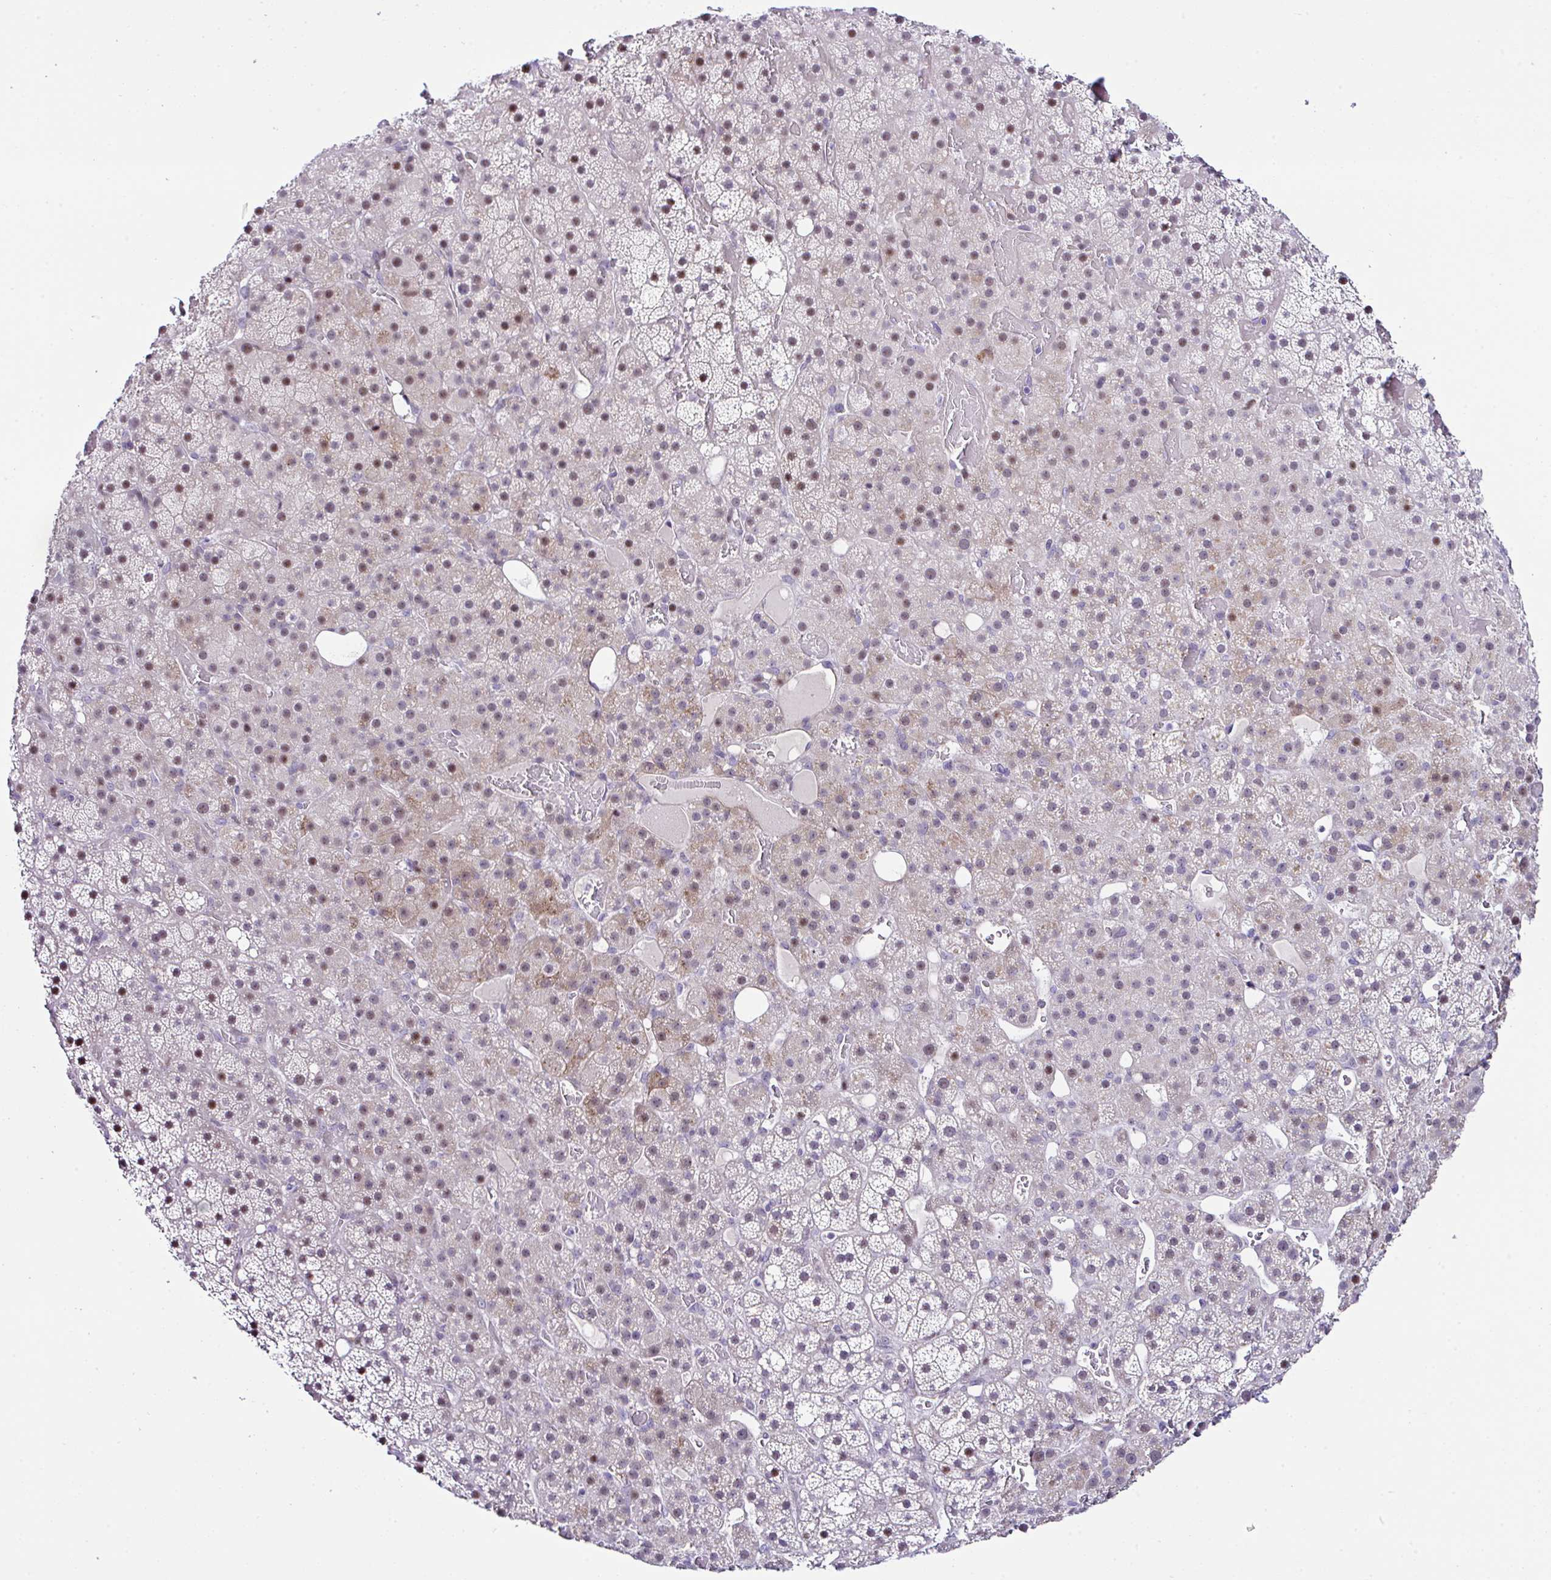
{"staining": {"intensity": "moderate", "quantity": "<25%", "location": "cytoplasmic/membranous,nuclear"}, "tissue": "adrenal gland", "cell_type": "Glandular cells", "image_type": "normal", "snomed": [{"axis": "morphology", "description": "Normal tissue, NOS"}, {"axis": "topography", "description": "Adrenal gland"}], "caption": "An IHC histopathology image of benign tissue is shown. Protein staining in brown labels moderate cytoplasmic/membranous,nuclear positivity in adrenal gland within glandular cells. (IHC, brightfield microscopy, high magnification).", "gene": "FBXO34", "patient": {"sex": "male", "age": 53}}